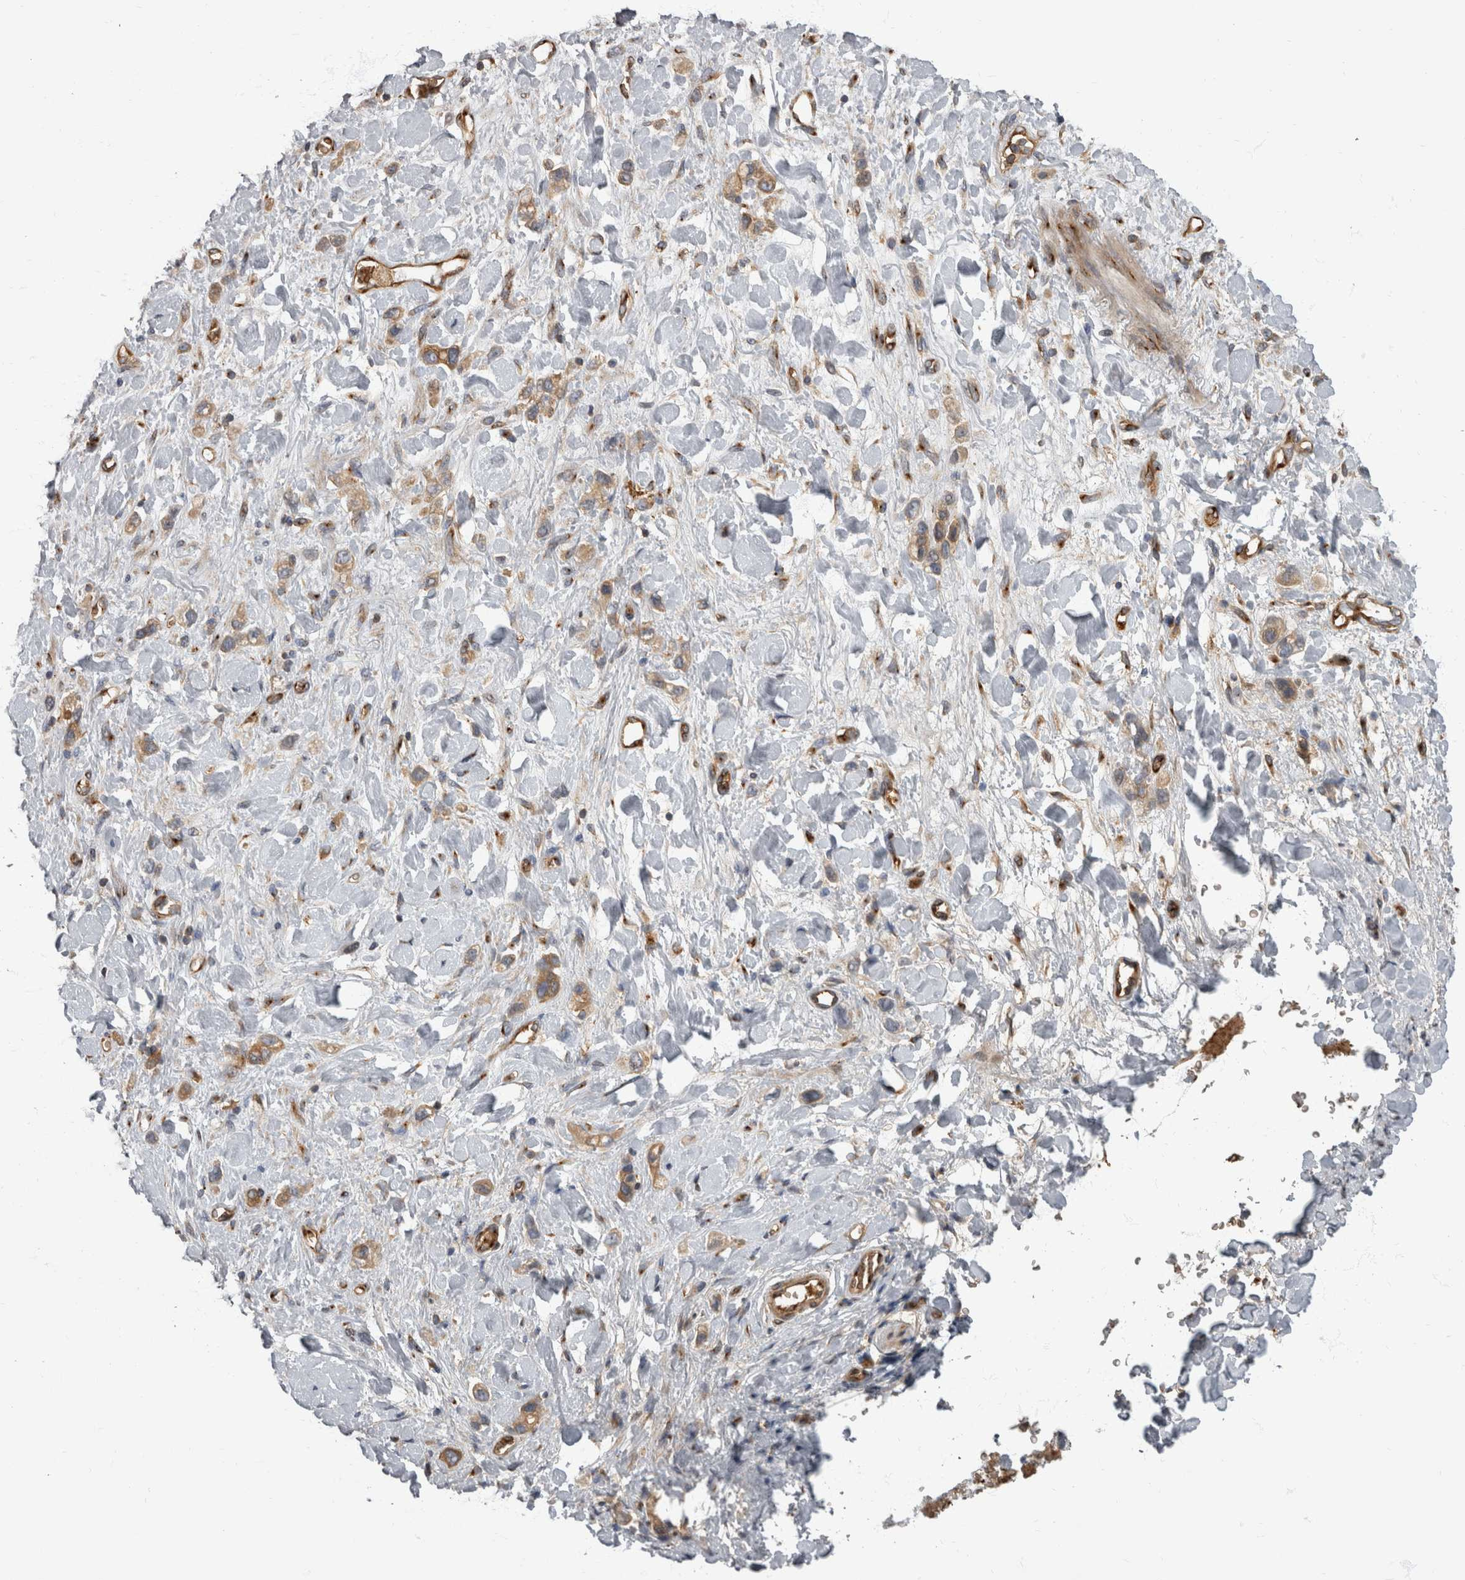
{"staining": {"intensity": "moderate", "quantity": "<25%", "location": "cytoplasmic/membranous"}, "tissue": "stomach cancer", "cell_type": "Tumor cells", "image_type": "cancer", "snomed": [{"axis": "morphology", "description": "Adenocarcinoma, NOS"}, {"axis": "topography", "description": "Stomach"}], "caption": "An image of human adenocarcinoma (stomach) stained for a protein displays moderate cytoplasmic/membranous brown staining in tumor cells.", "gene": "HOOK3", "patient": {"sex": "female", "age": 65}}